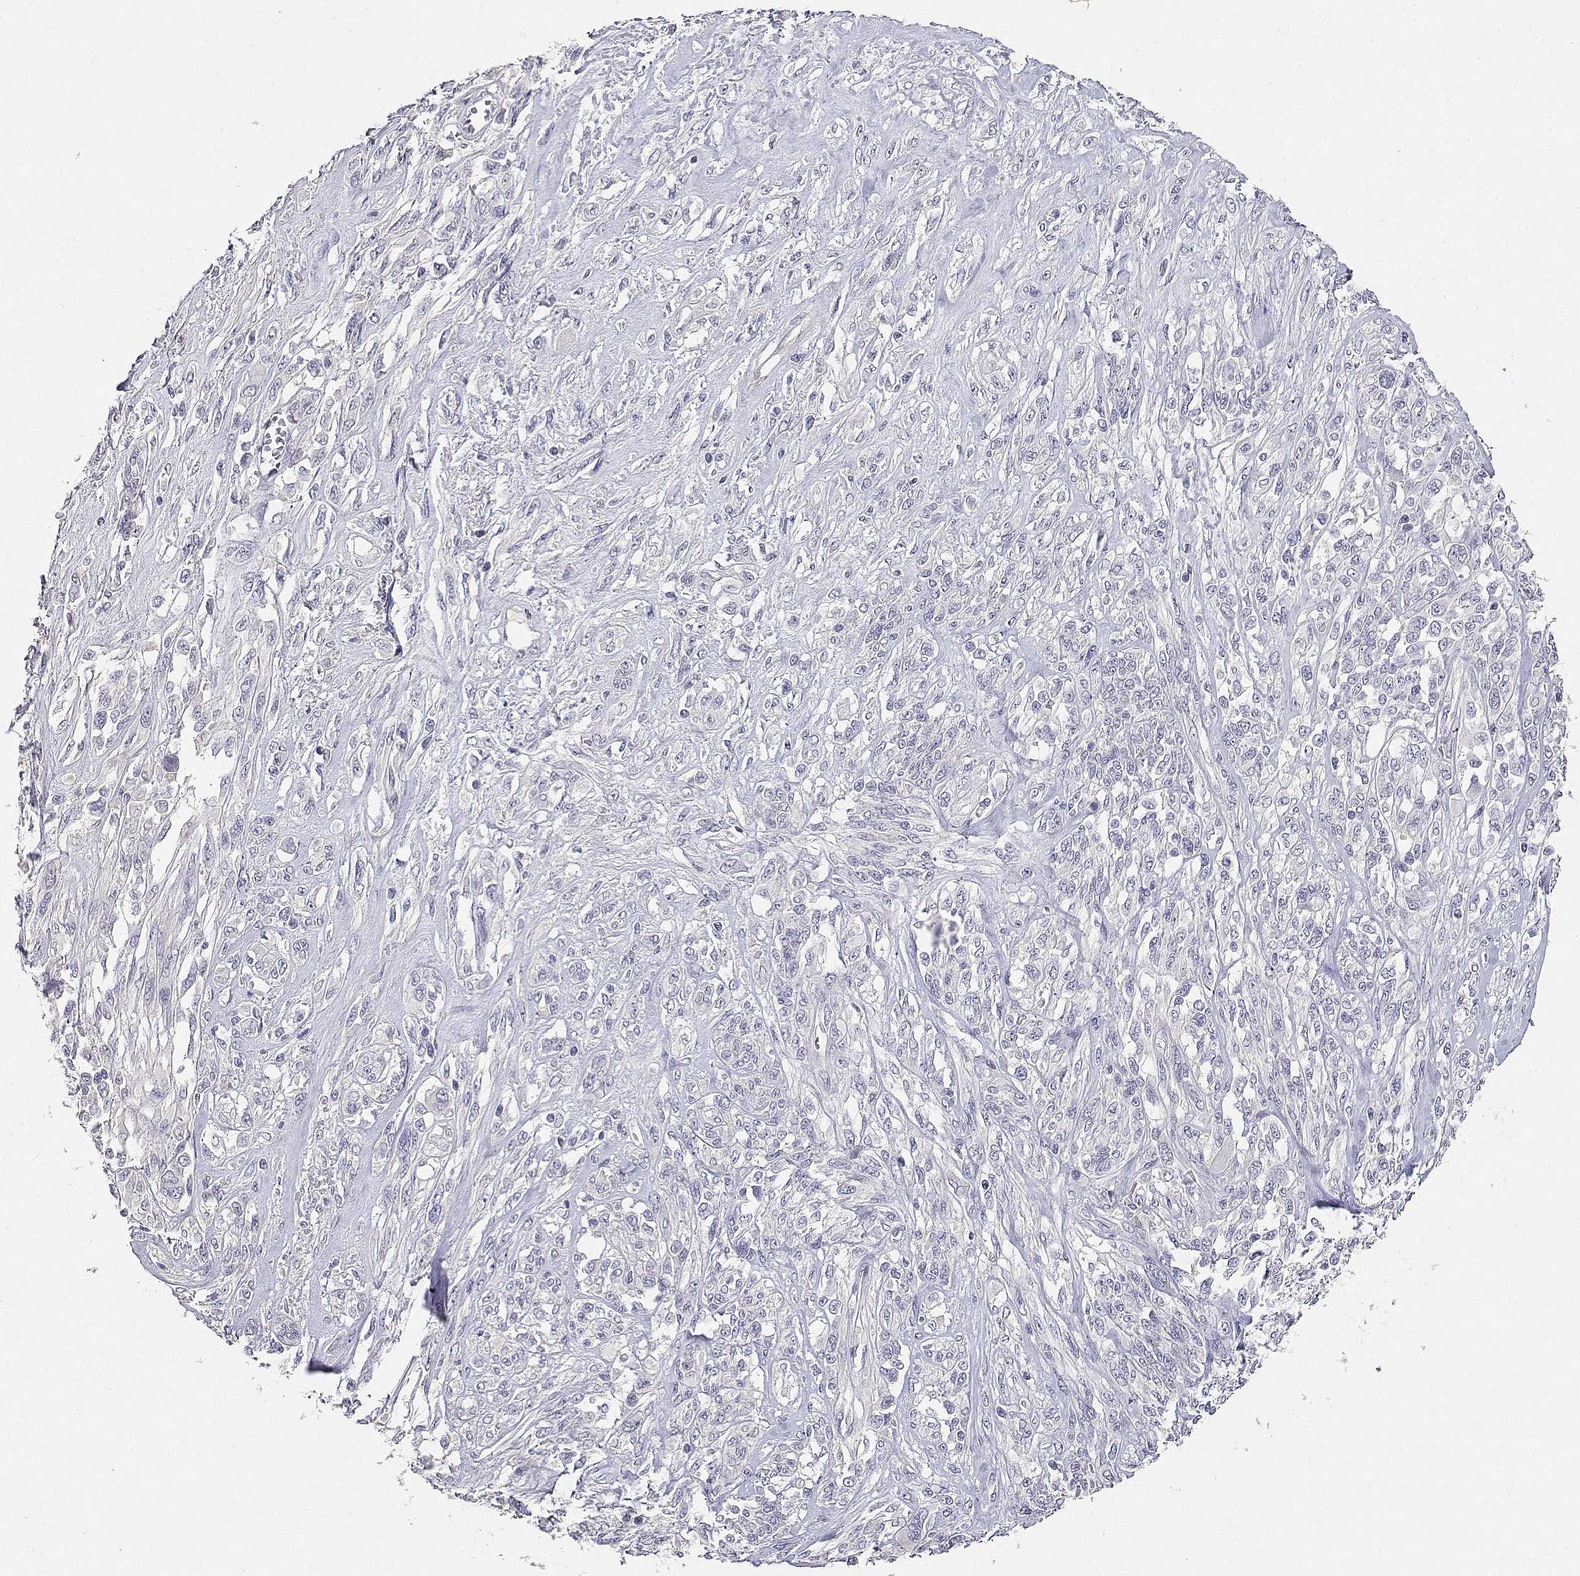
{"staining": {"intensity": "negative", "quantity": "none", "location": "none"}, "tissue": "melanoma", "cell_type": "Tumor cells", "image_type": "cancer", "snomed": [{"axis": "morphology", "description": "Malignant melanoma, NOS"}, {"axis": "topography", "description": "Skin"}], "caption": "Immunohistochemical staining of malignant melanoma reveals no significant staining in tumor cells. (DAB (3,3'-diaminobenzidine) IHC, high magnification).", "gene": "ADA", "patient": {"sex": "female", "age": 91}}